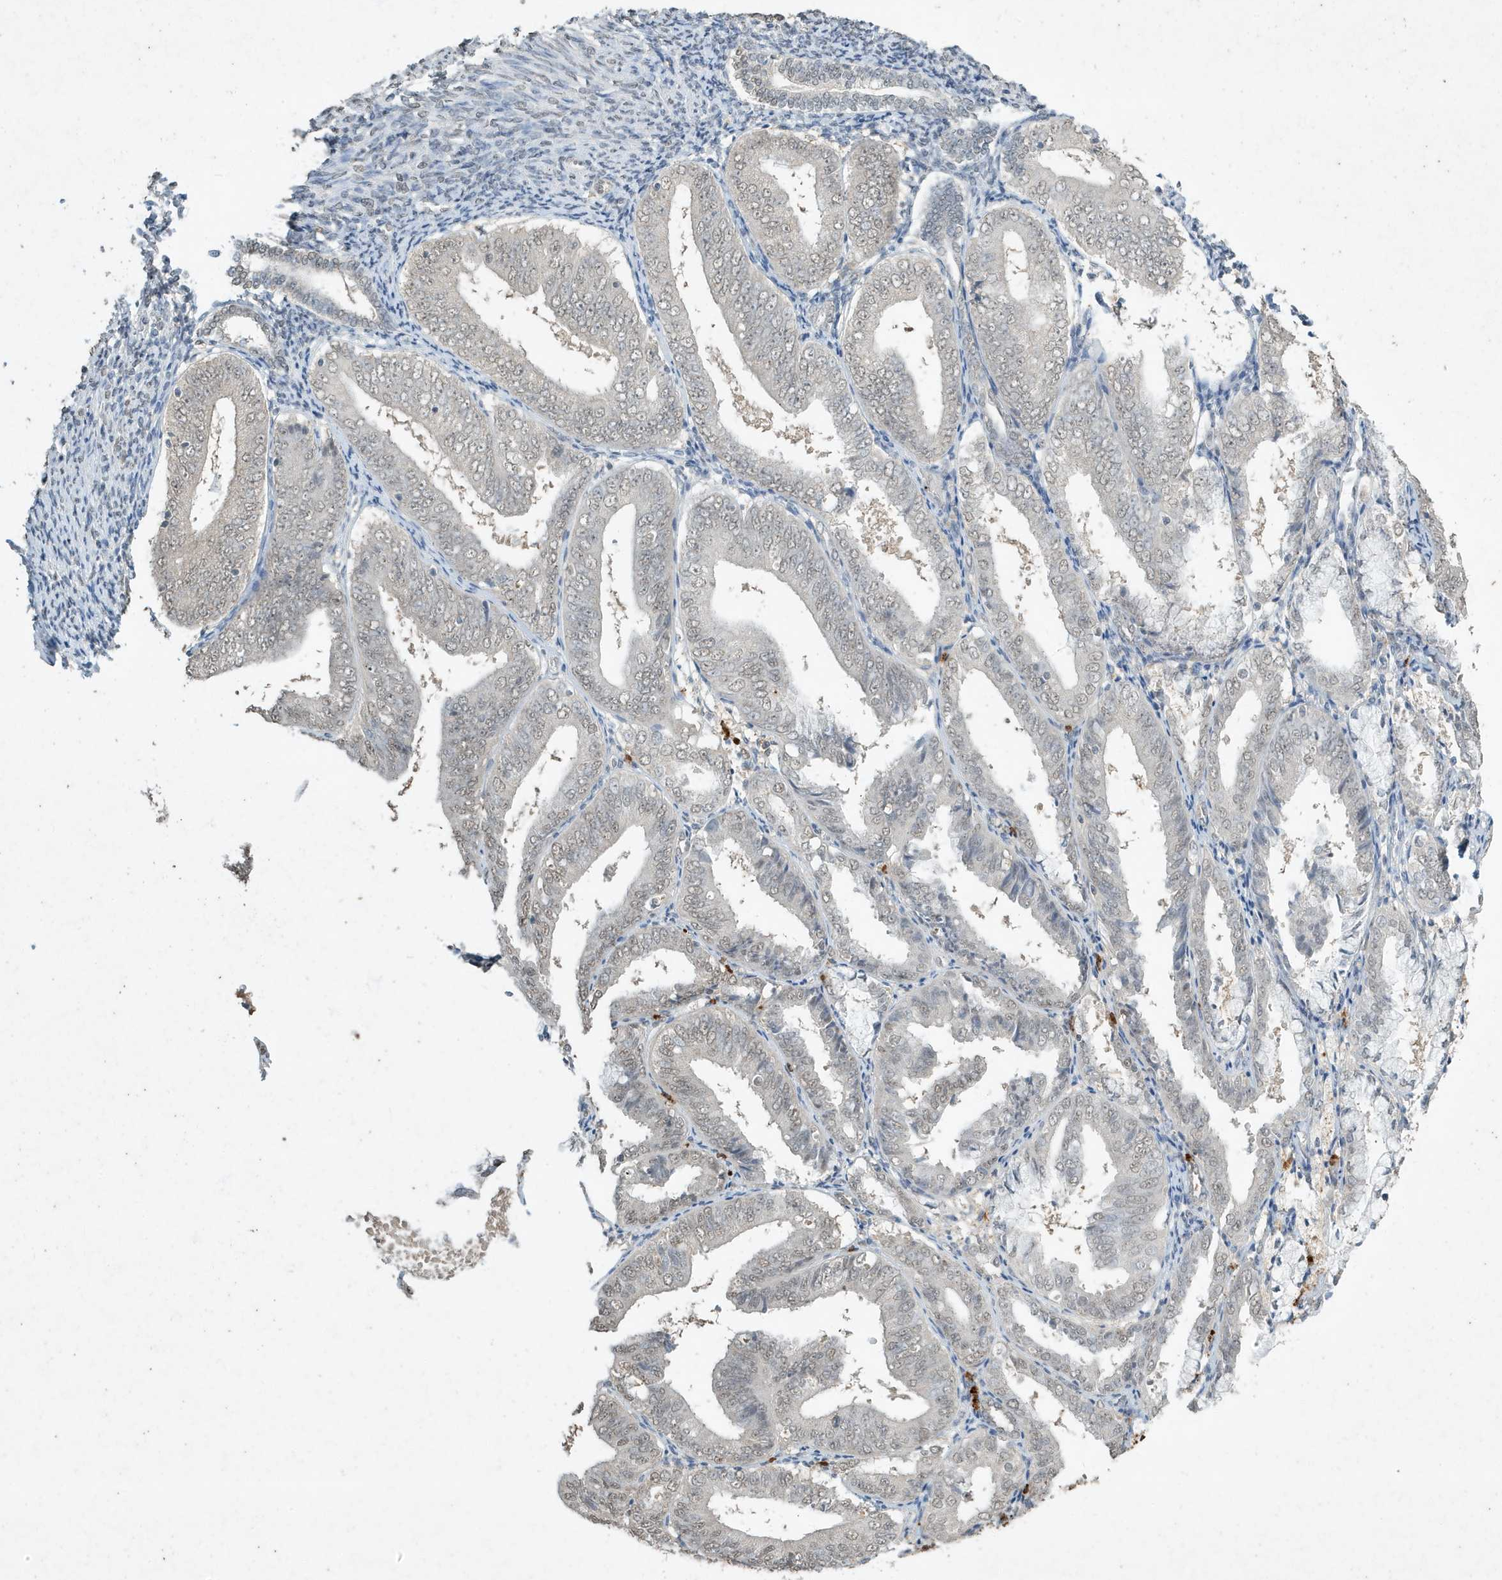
{"staining": {"intensity": "weak", "quantity": "<25%", "location": "nuclear"}, "tissue": "endometrial cancer", "cell_type": "Tumor cells", "image_type": "cancer", "snomed": [{"axis": "morphology", "description": "Adenocarcinoma, NOS"}, {"axis": "topography", "description": "Endometrium"}], "caption": "Endometrial cancer was stained to show a protein in brown. There is no significant positivity in tumor cells. (DAB immunohistochemistry with hematoxylin counter stain).", "gene": "DEFA1", "patient": {"sex": "female", "age": 63}}